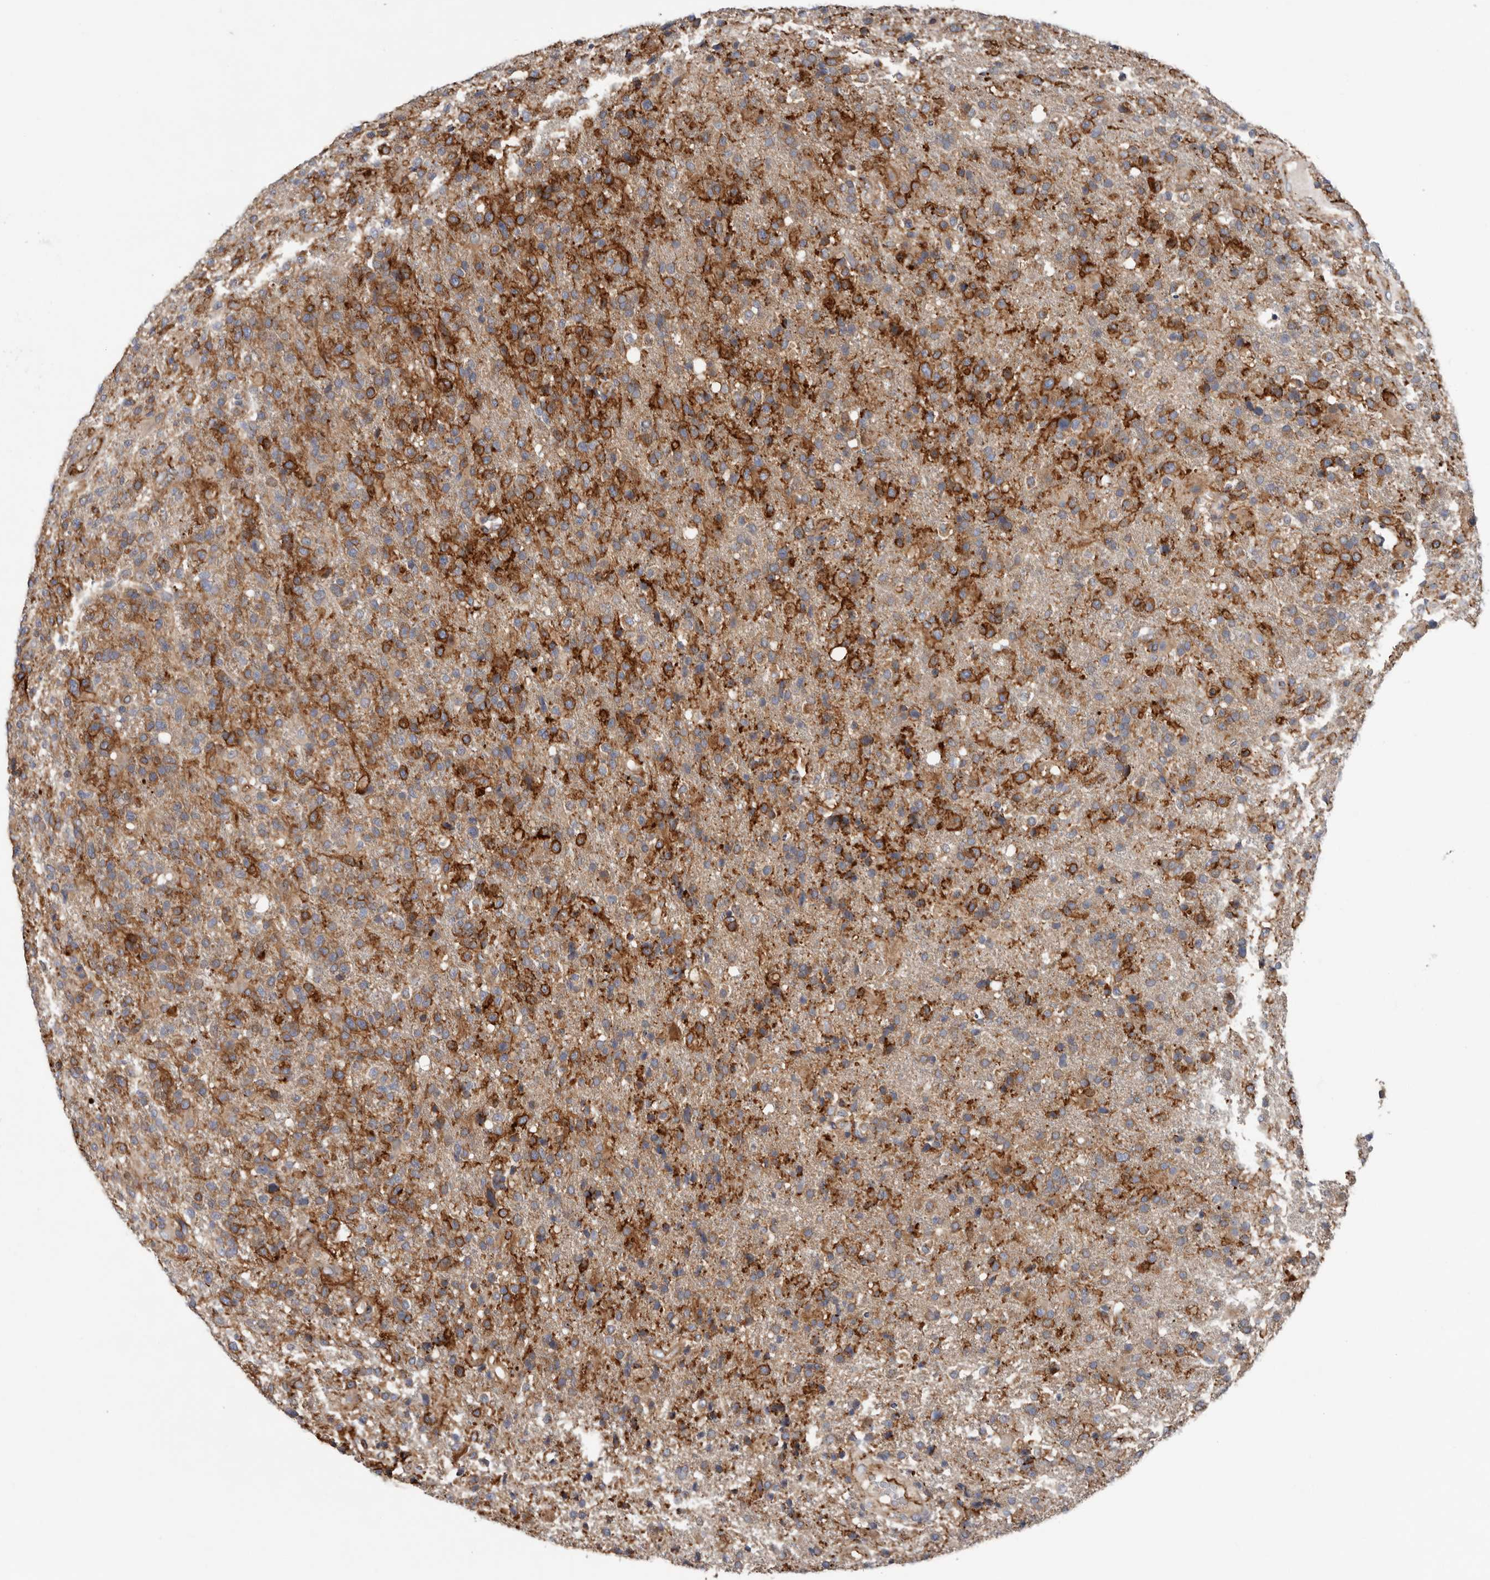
{"staining": {"intensity": "moderate", "quantity": ">75%", "location": "cytoplasmic/membranous"}, "tissue": "glioma", "cell_type": "Tumor cells", "image_type": "cancer", "snomed": [{"axis": "morphology", "description": "Glioma, malignant, High grade"}, {"axis": "topography", "description": "Brain"}], "caption": "Approximately >75% of tumor cells in glioma show moderate cytoplasmic/membranous protein expression as visualized by brown immunohistochemical staining.", "gene": "LUZP1", "patient": {"sex": "male", "age": 72}}